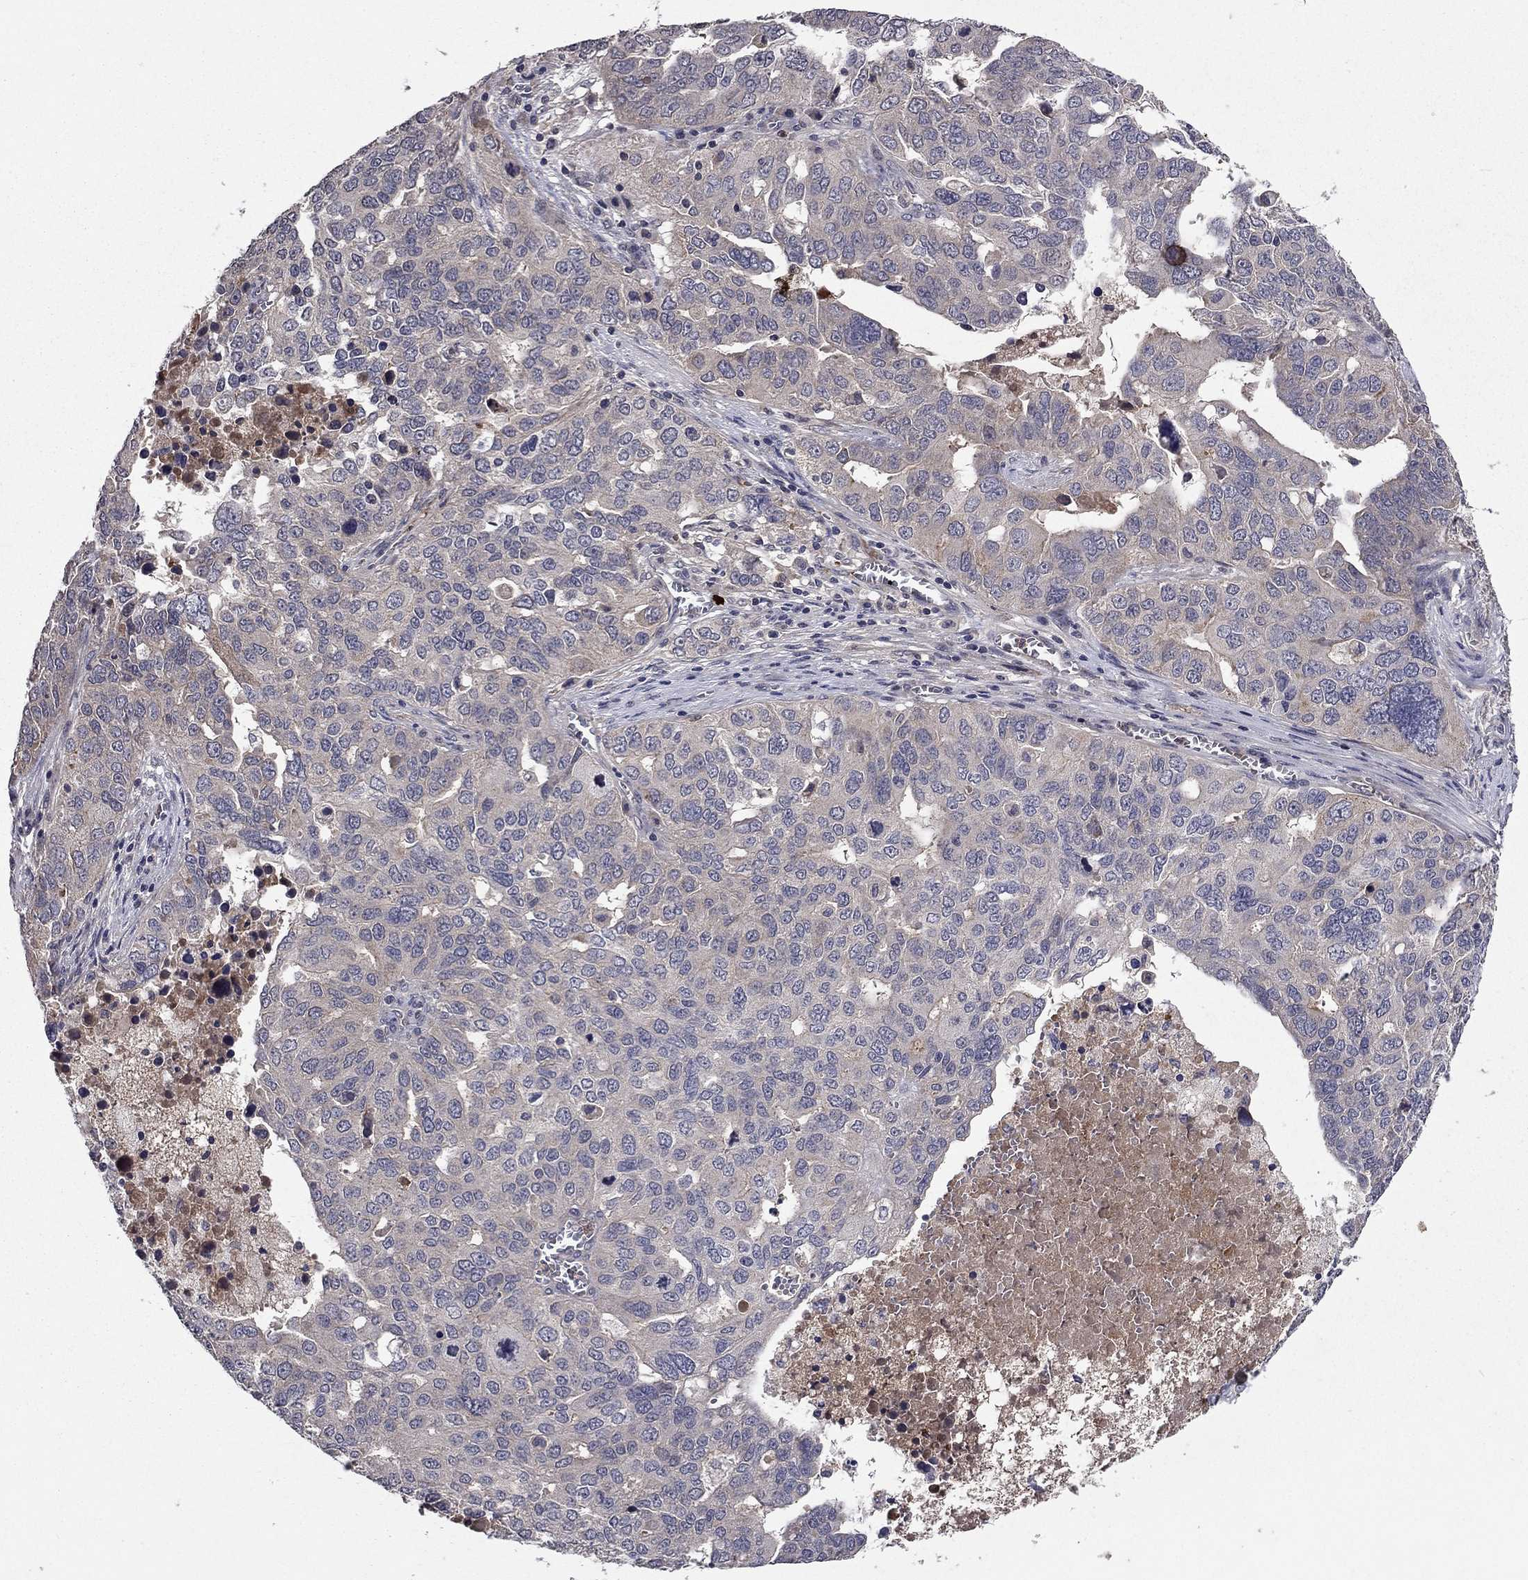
{"staining": {"intensity": "negative", "quantity": "none", "location": "none"}, "tissue": "ovarian cancer", "cell_type": "Tumor cells", "image_type": "cancer", "snomed": [{"axis": "morphology", "description": "Carcinoma, endometroid"}, {"axis": "topography", "description": "Soft tissue"}, {"axis": "topography", "description": "Ovary"}], "caption": "Immunohistochemistry (IHC) micrograph of neoplastic tissue: human endometroid carcinoma (ovarian) stained with DAB reveals no significant protein positivity in tumor cells. (DAB (3,3'-diaminobenzidine) immunohistochemistry, high magnification).", "gene": "PROS1", "patient": {"sex": "female", "age": 52}}